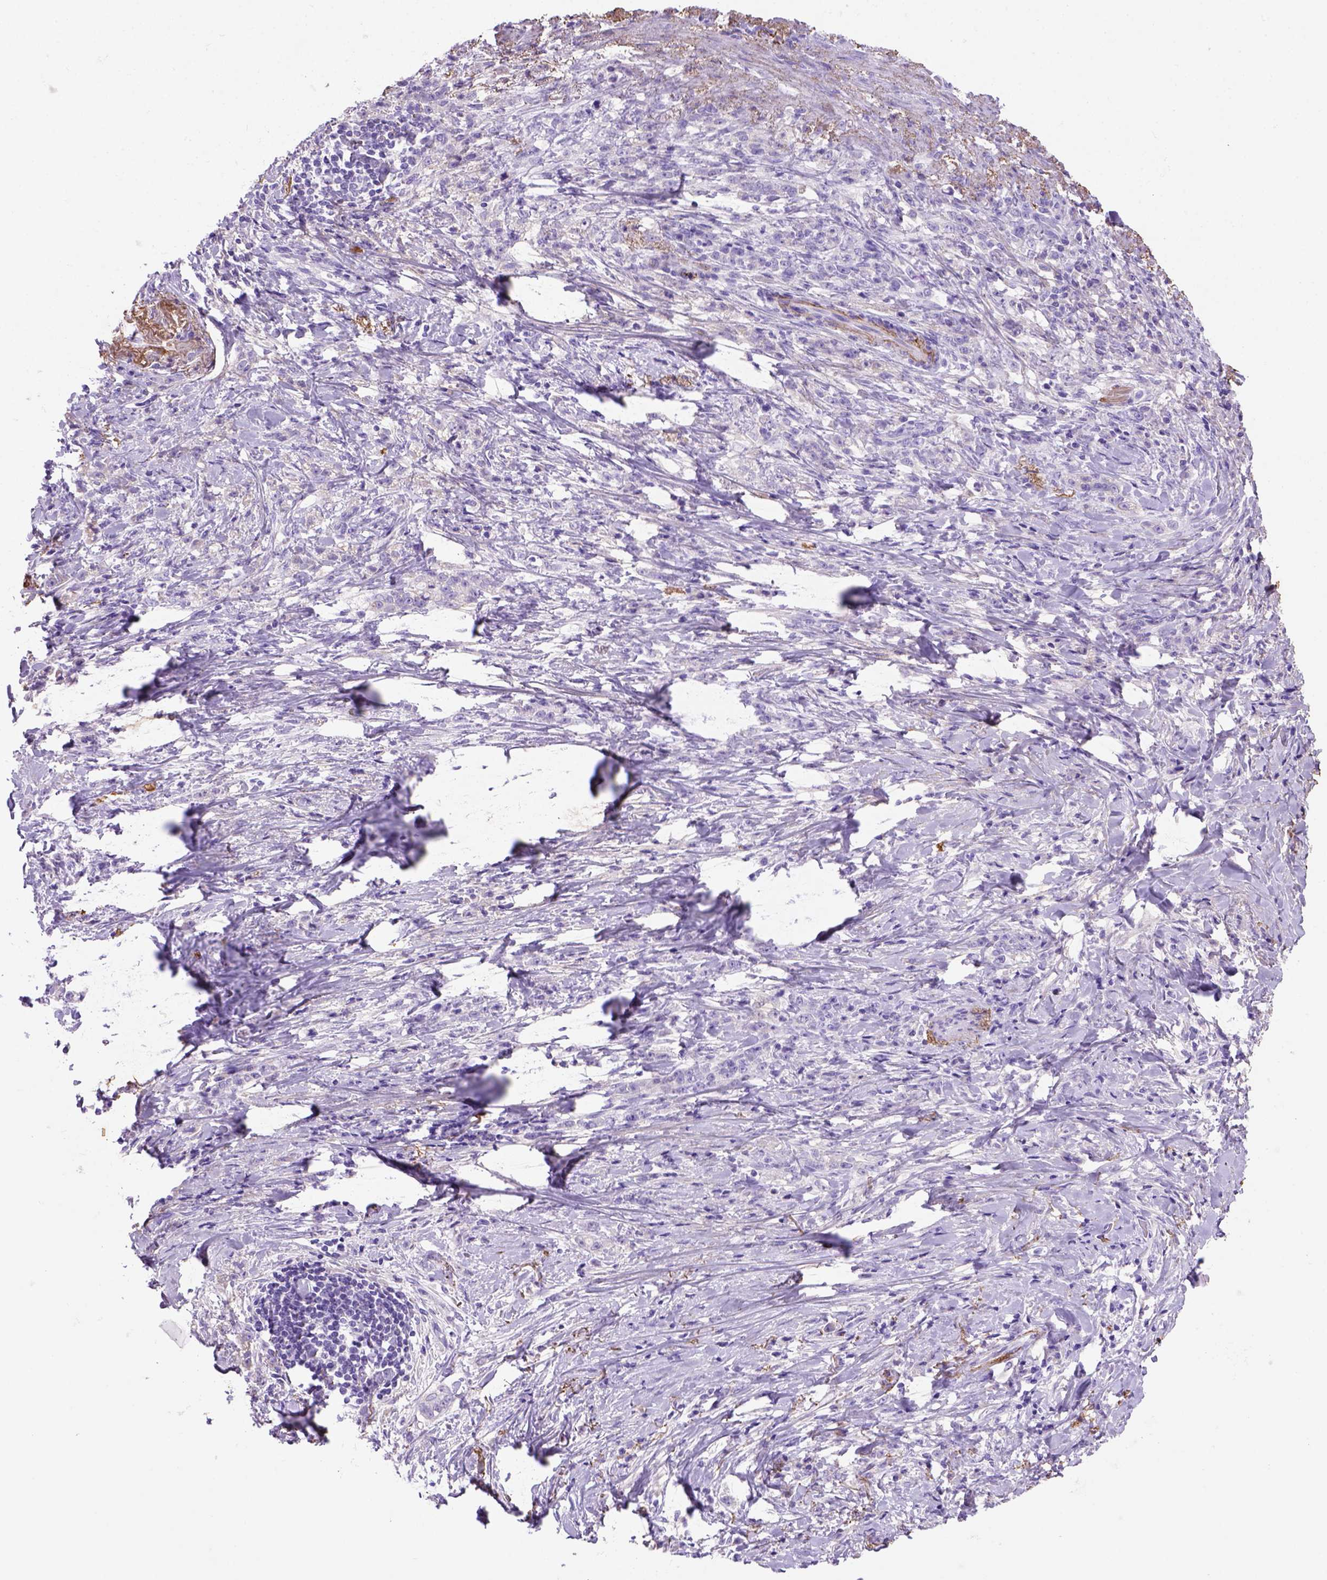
{"staining": {"intensity": "negative", "quantity": "none", "location": "none"}, "tissue": "stomach cancer", "cell_type": "Tumor cells", "image_type": "cancer", "snomed": [{"axis": "morphology", "description": "Adenocarcinoma, NOS"}, {"axis": "topography", "description": "Stomach, lower"}], "caption": "IHC histopathology image of neoplastic tissue: human stomach adenocarcinoma stained with DAB (3,3'-diaminobenzidine) displays no significant protein expression in tumor cells.", "gene": "SIRPD", "patient": {"sex": "male", "age": 88}}